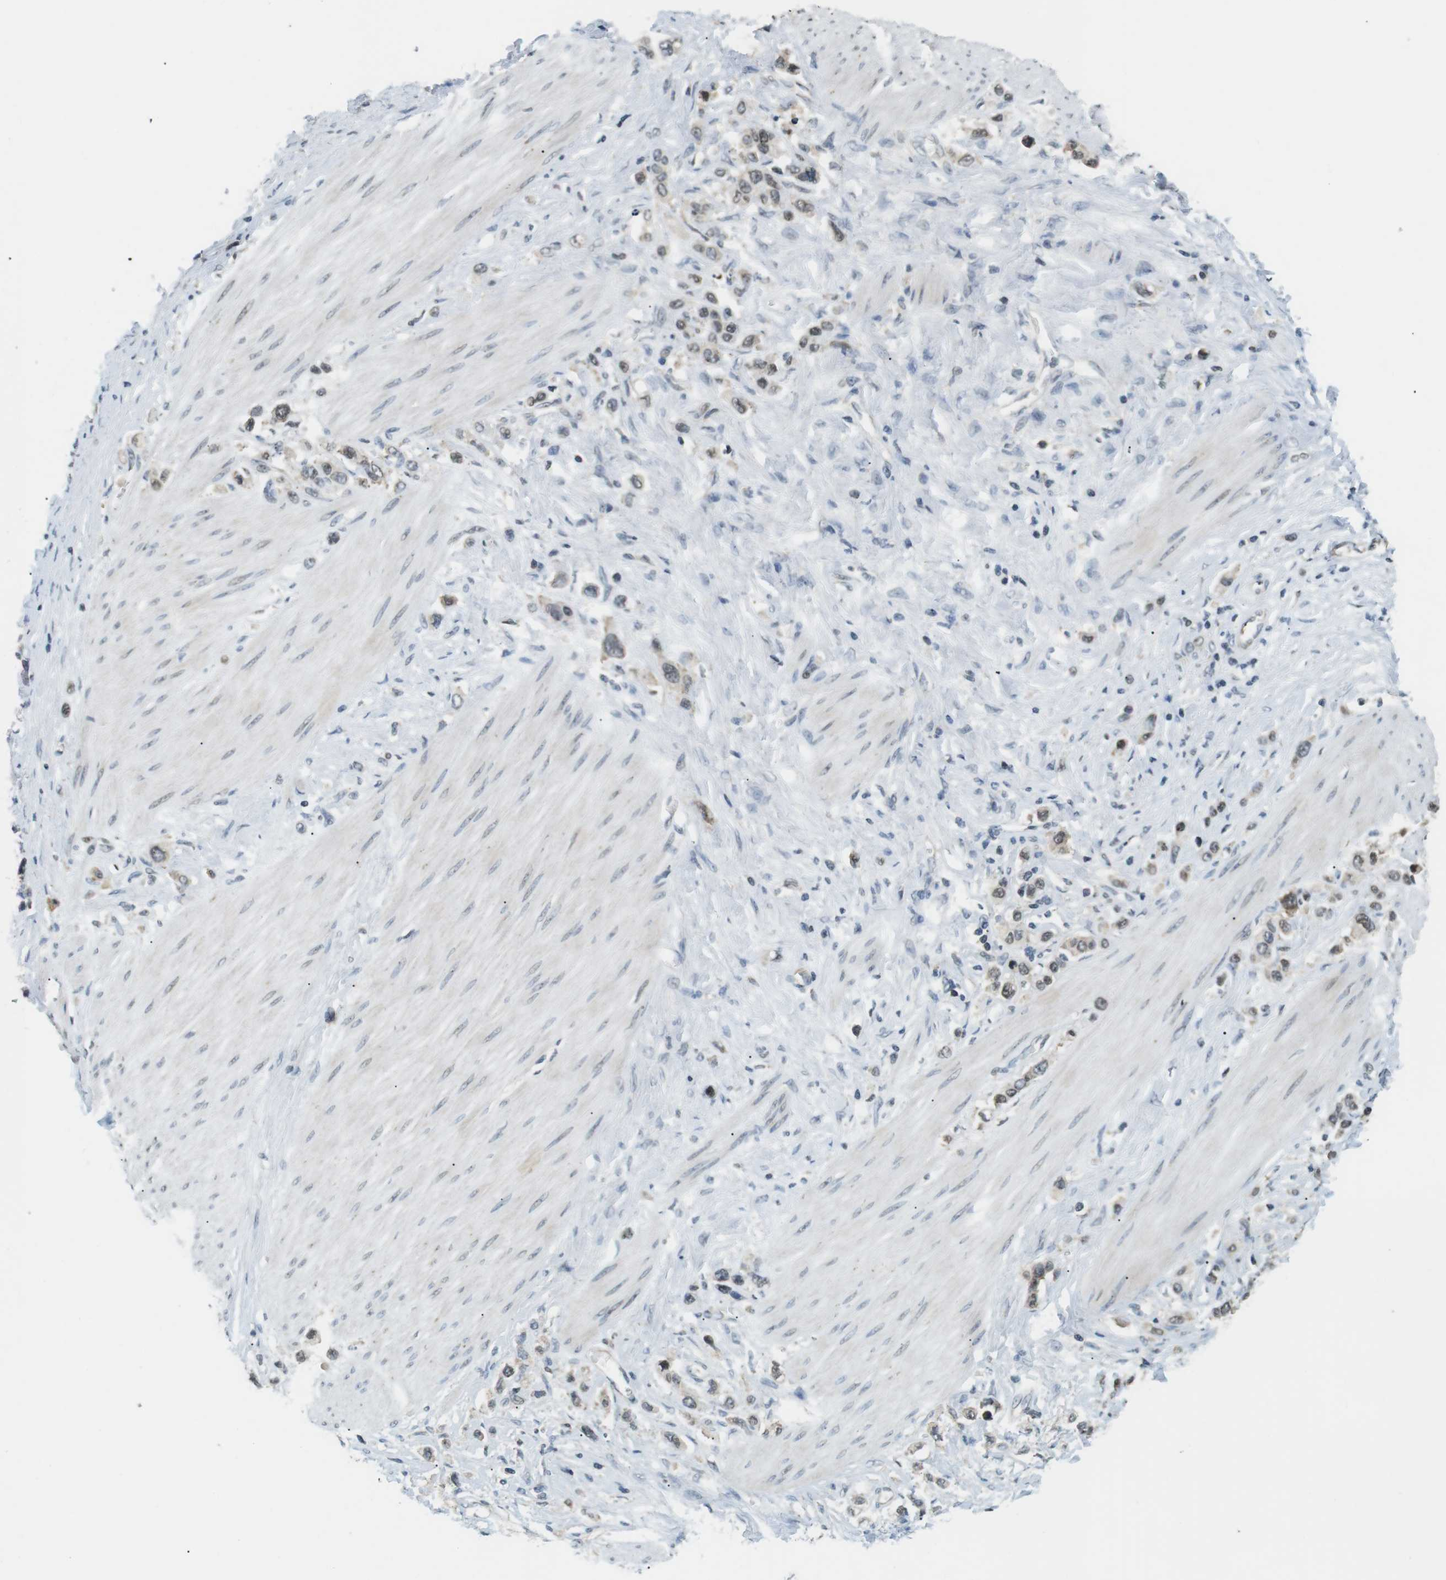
{"staining": {"intensity": "weak", "quantity": ">75%", "location": "cytoplasmic/membranous,nuclear"}, "tissue": "stomach cancer", "cell_type": "Tumor cells", "image_type": "cancer", "snomed": [{"axis": "morphology", "description": "Adenocarcinoma, NOS"}, {"axis": "topography", "description": "Stomach"}], "caption": "Protein staining exhibits weak cytoplasmic/membranous and nuclear expression in approximately >75% of tumor cells in stomach cancer. The staining was performed using DAB (3,3'-diaminobenzidine), with brown indicating positive protein expression. Nuclei are stained blue with hematoxylin.", "gene": "CSNK2B", "patient": {"sex": "female", "age": 65}}